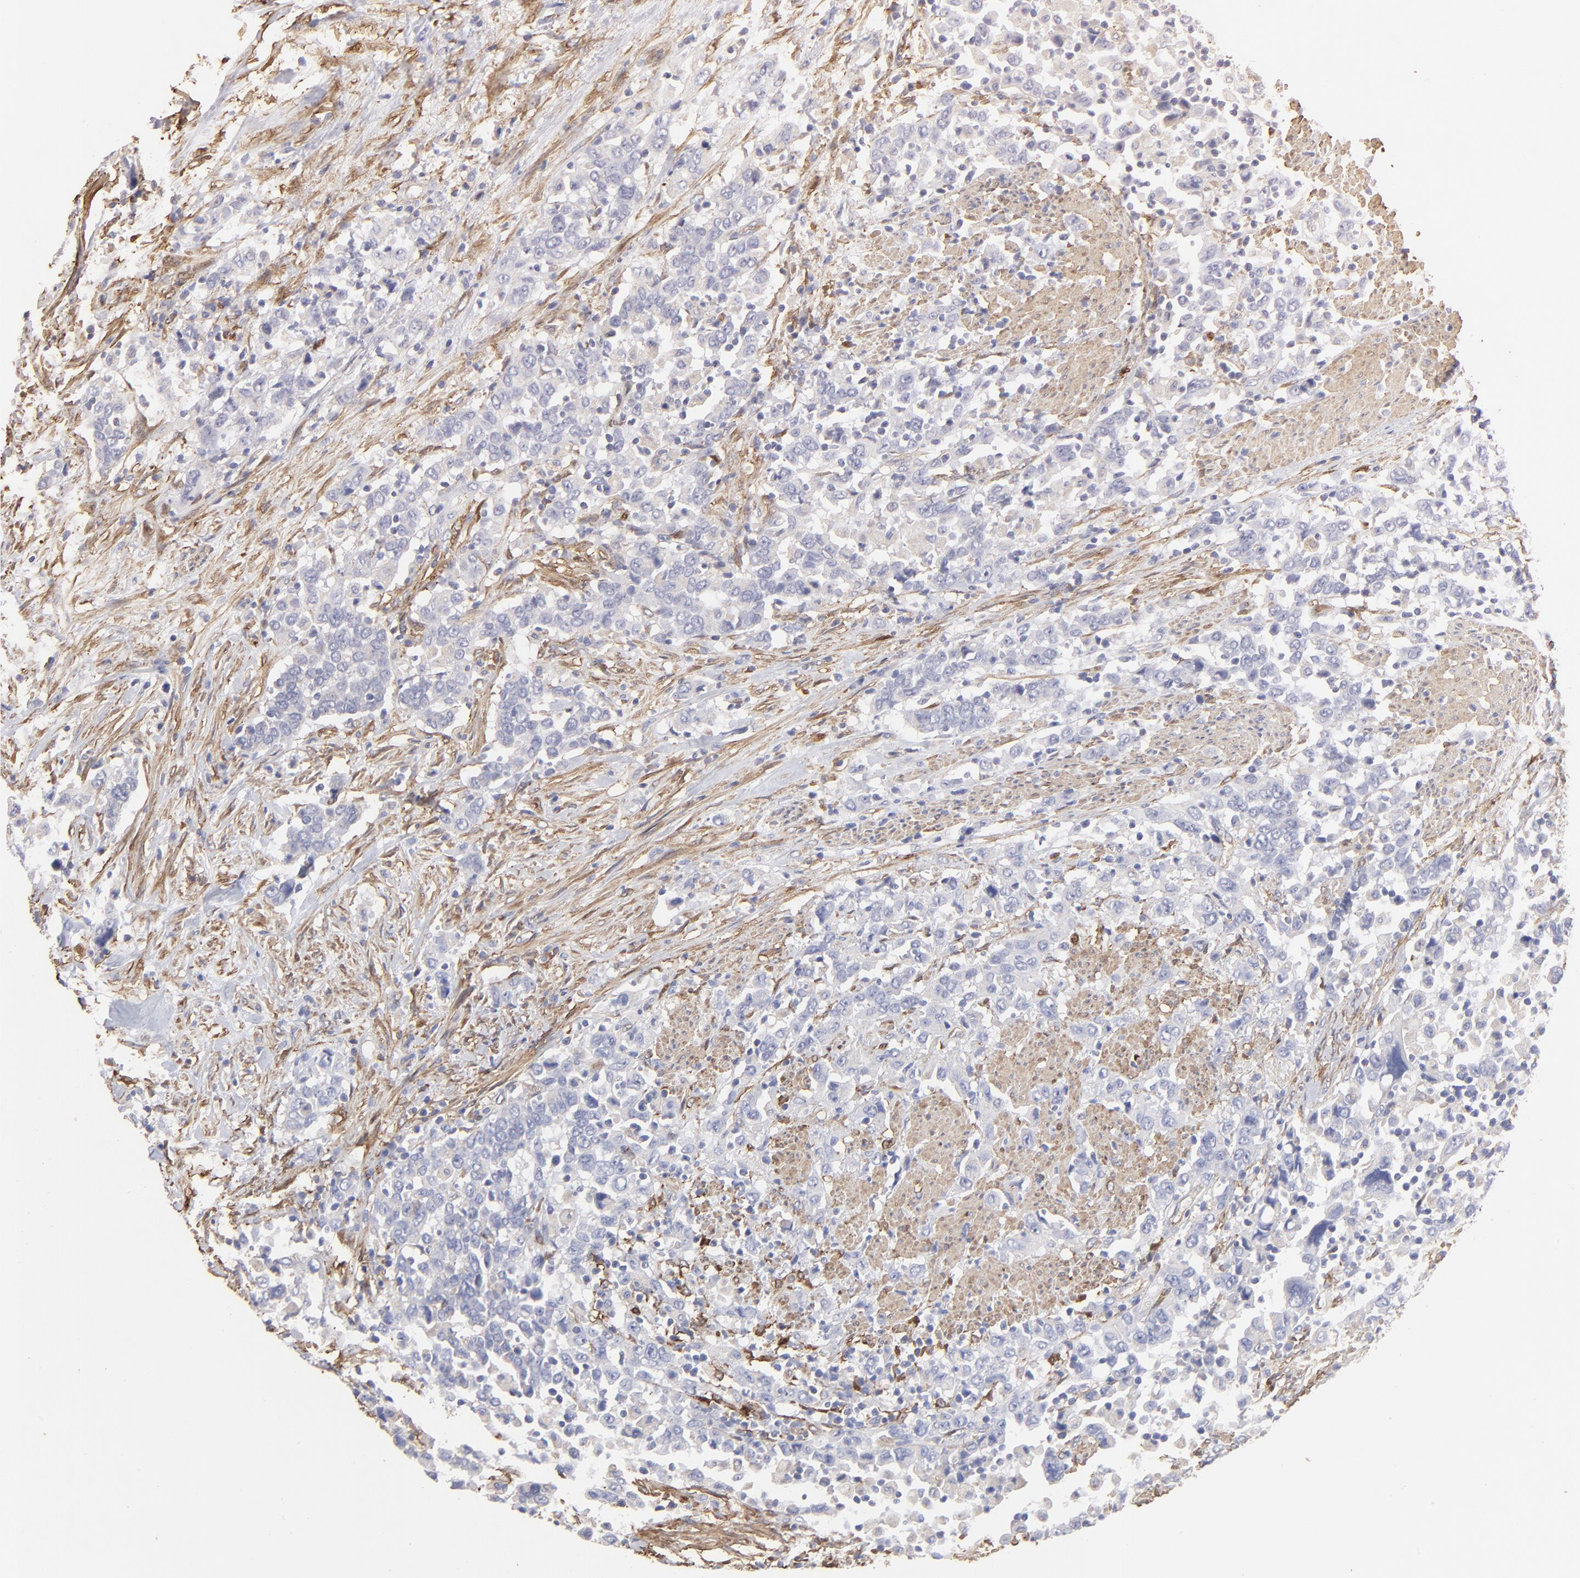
{"staining": {"intensity": "negative", "quantity": "none", "location": "none"}, "tissue": "urothelial cancer", "cell_type": "Tumor cells", "image_type": "cancer", "snomed": [{"axis": "morphology", "description": "Urothelial carcinoma, High grade"}, {"axis": "topography", "description": "Urinary bladder"}], "caption": "A high-resolution histopathology image shows immunohistochemistry staining of urothelial cancer, which exhibits no significant positivity in tumor cells.", "gene": "CILP", "patient": {"sex": "male", "age": 61}}